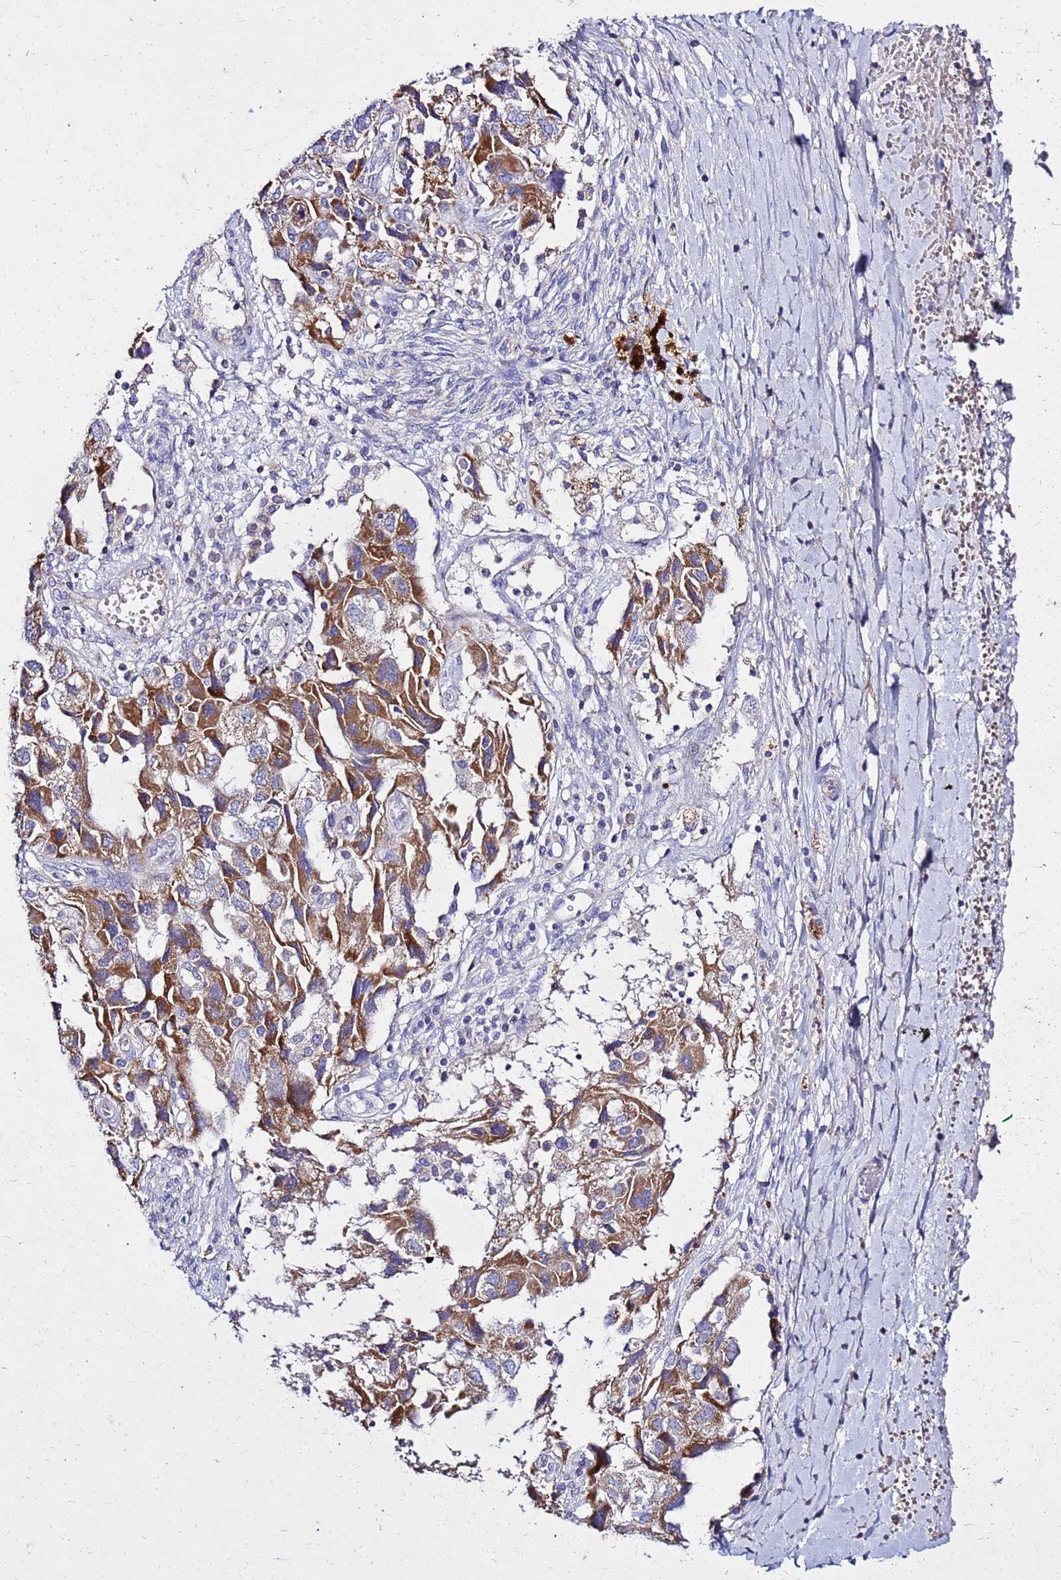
{"staining": {"intensity": "moderate", "quantity": ">75%", "location": "cytoplasmic/membranous"}, "tissue": "ovarian cancer", "cell_type": "Tumor cells", "image_type": "cancer", "snomed": [{"axis": "morphology", "description": "Carcinoma, NOS"}, {"axis": "morphology", "description": "Cystadenocarcinoma, serous, NOS"}, {"axis": "topography", "description": "Ovary"}], "caption": "Tumor cells show medium levels of moderate cytoplasmic/membranous staining in approximately >75% of cells in carcinoma (ovarian).", "gene": "COX14", "patient": {"sex": "female", "age": 69}}